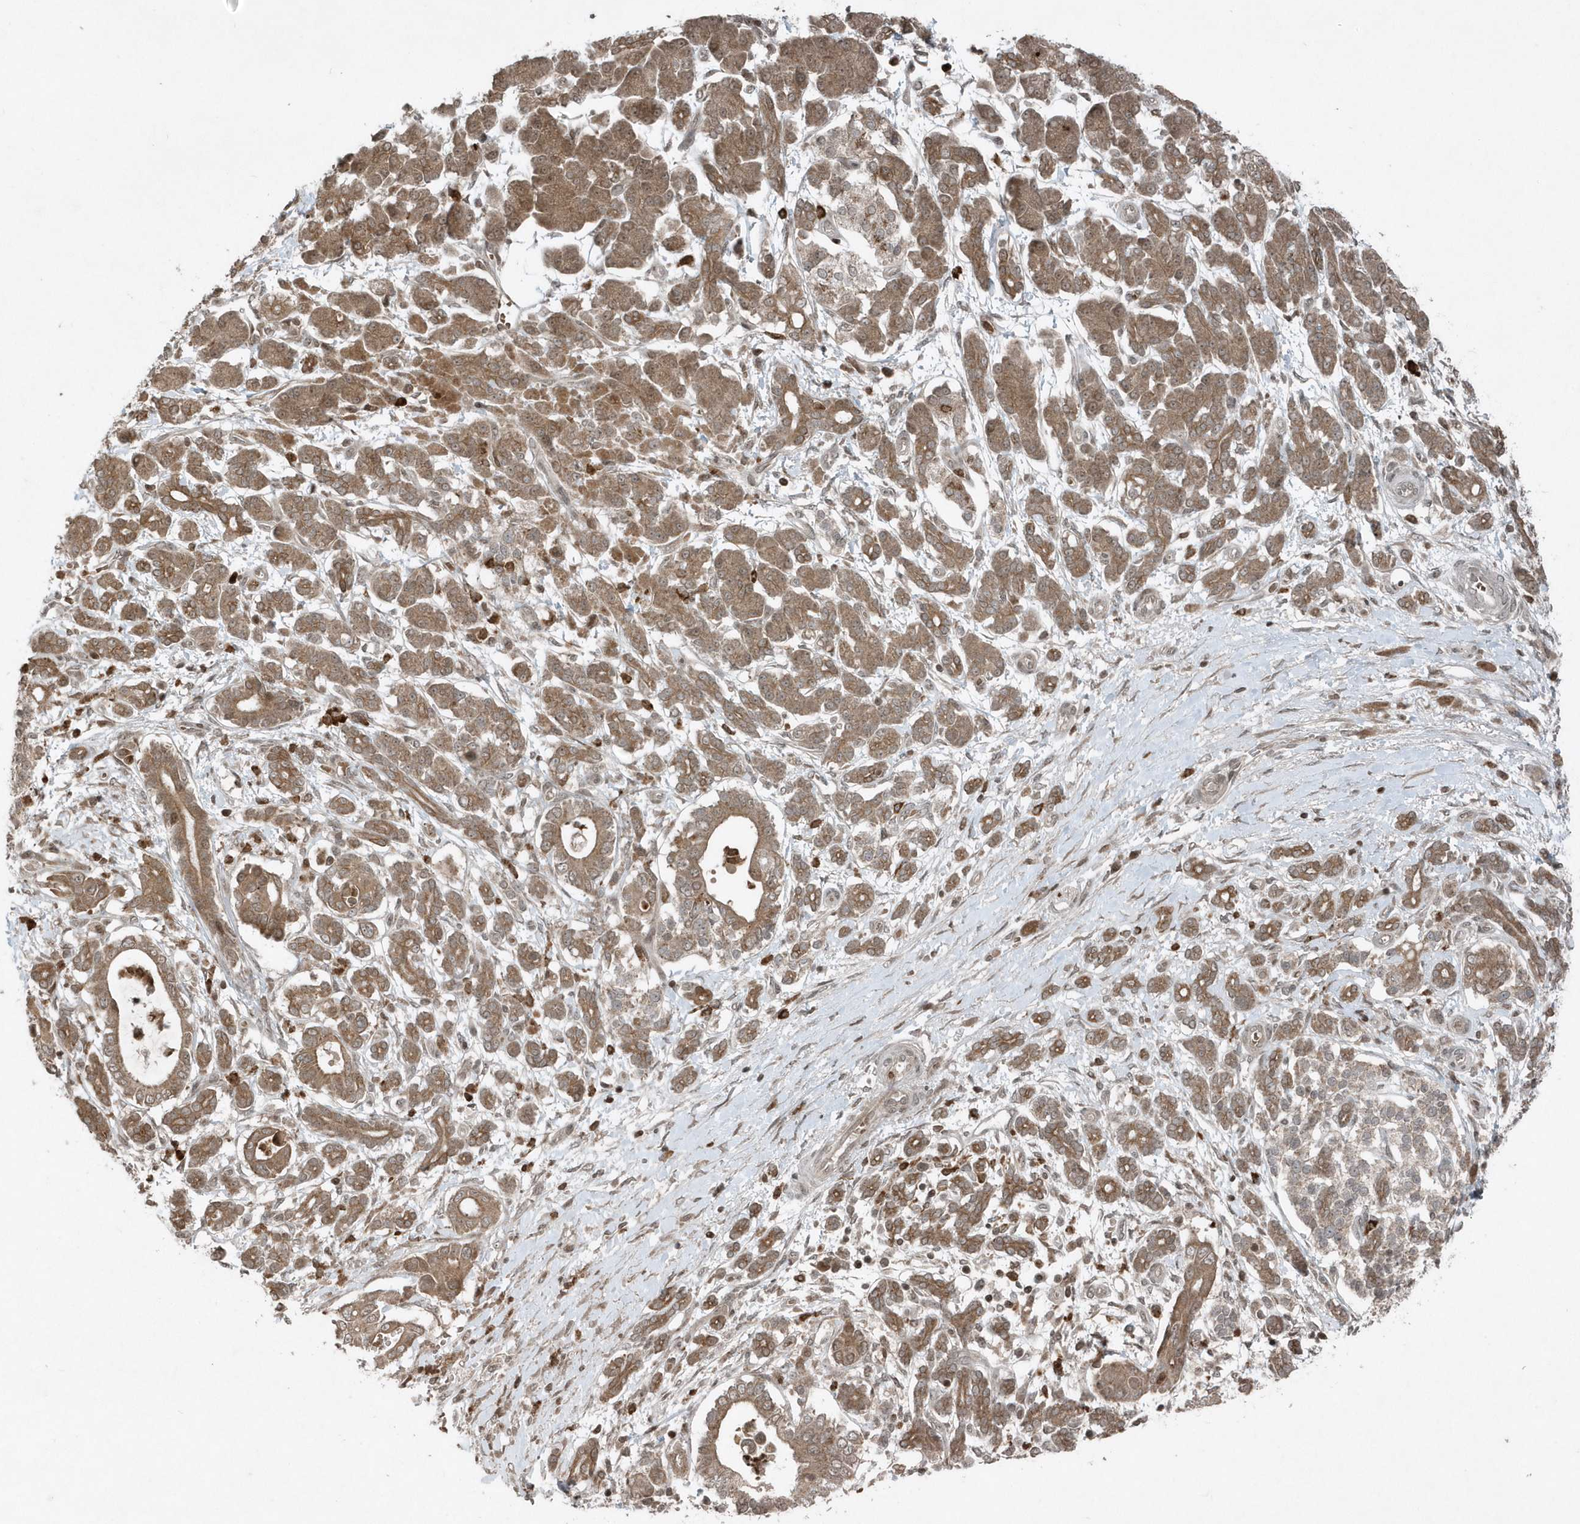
{"staining": {"intensity": "moderate", "quantity": ">75%", "location": "cytoplasmic/membranous"}, "tissue": "pancreatic cancer", "cell_type": "Tumor cells", "image_type": "cancer", "snomed": [{"axis": "morphology", "description": "Adenocarcinoma, NOS"}, {"axis": "topography", "description": "Pancreas"}], "caption": "A brown stain highlights moderate cytoplasmic/membranous positivity of a protein in human pancreatic adenocarcinoma tumor cells.", "gene": "EIF2B1", "patient": {"sex": "male", "age": 68}}